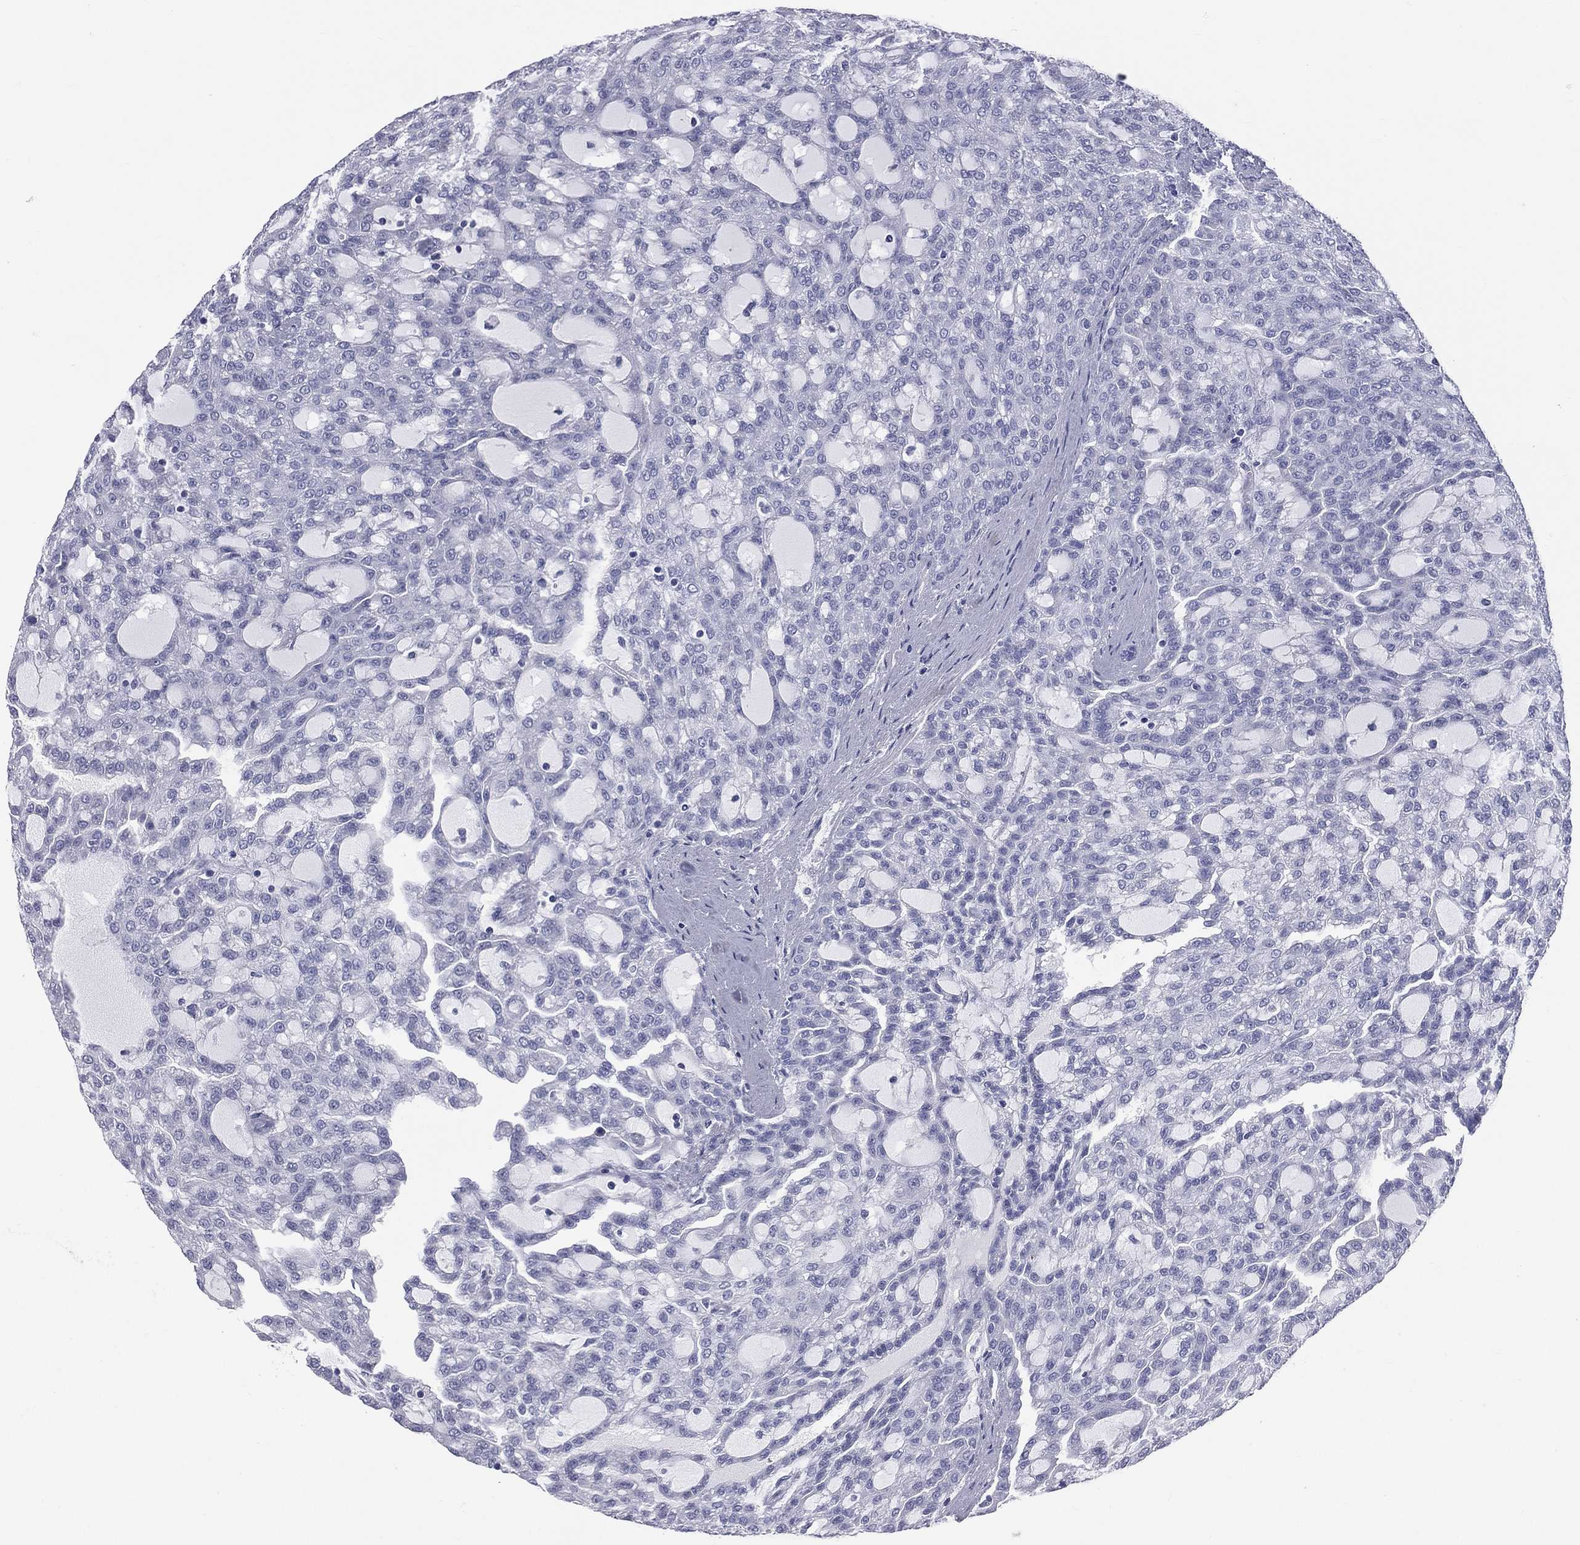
{"staining": {"intensity": "negative", "quantity": "none", "location": "none"}, "tissue": "renal cancer", "cell_type": "Tumor cells", "image_type": "cancer", "snomed": [{"axis": "morphology", "description": "Adenocarcinoma, NOS"}, {"axis": "topography", "description": "Kidney"}], "caption": "Renal adenocarcinoma was stained to show a protein in brown. There is no significant staining in tumor cells.", "gene": "MLN", "patient": {"sex": "male", "age": 63}}